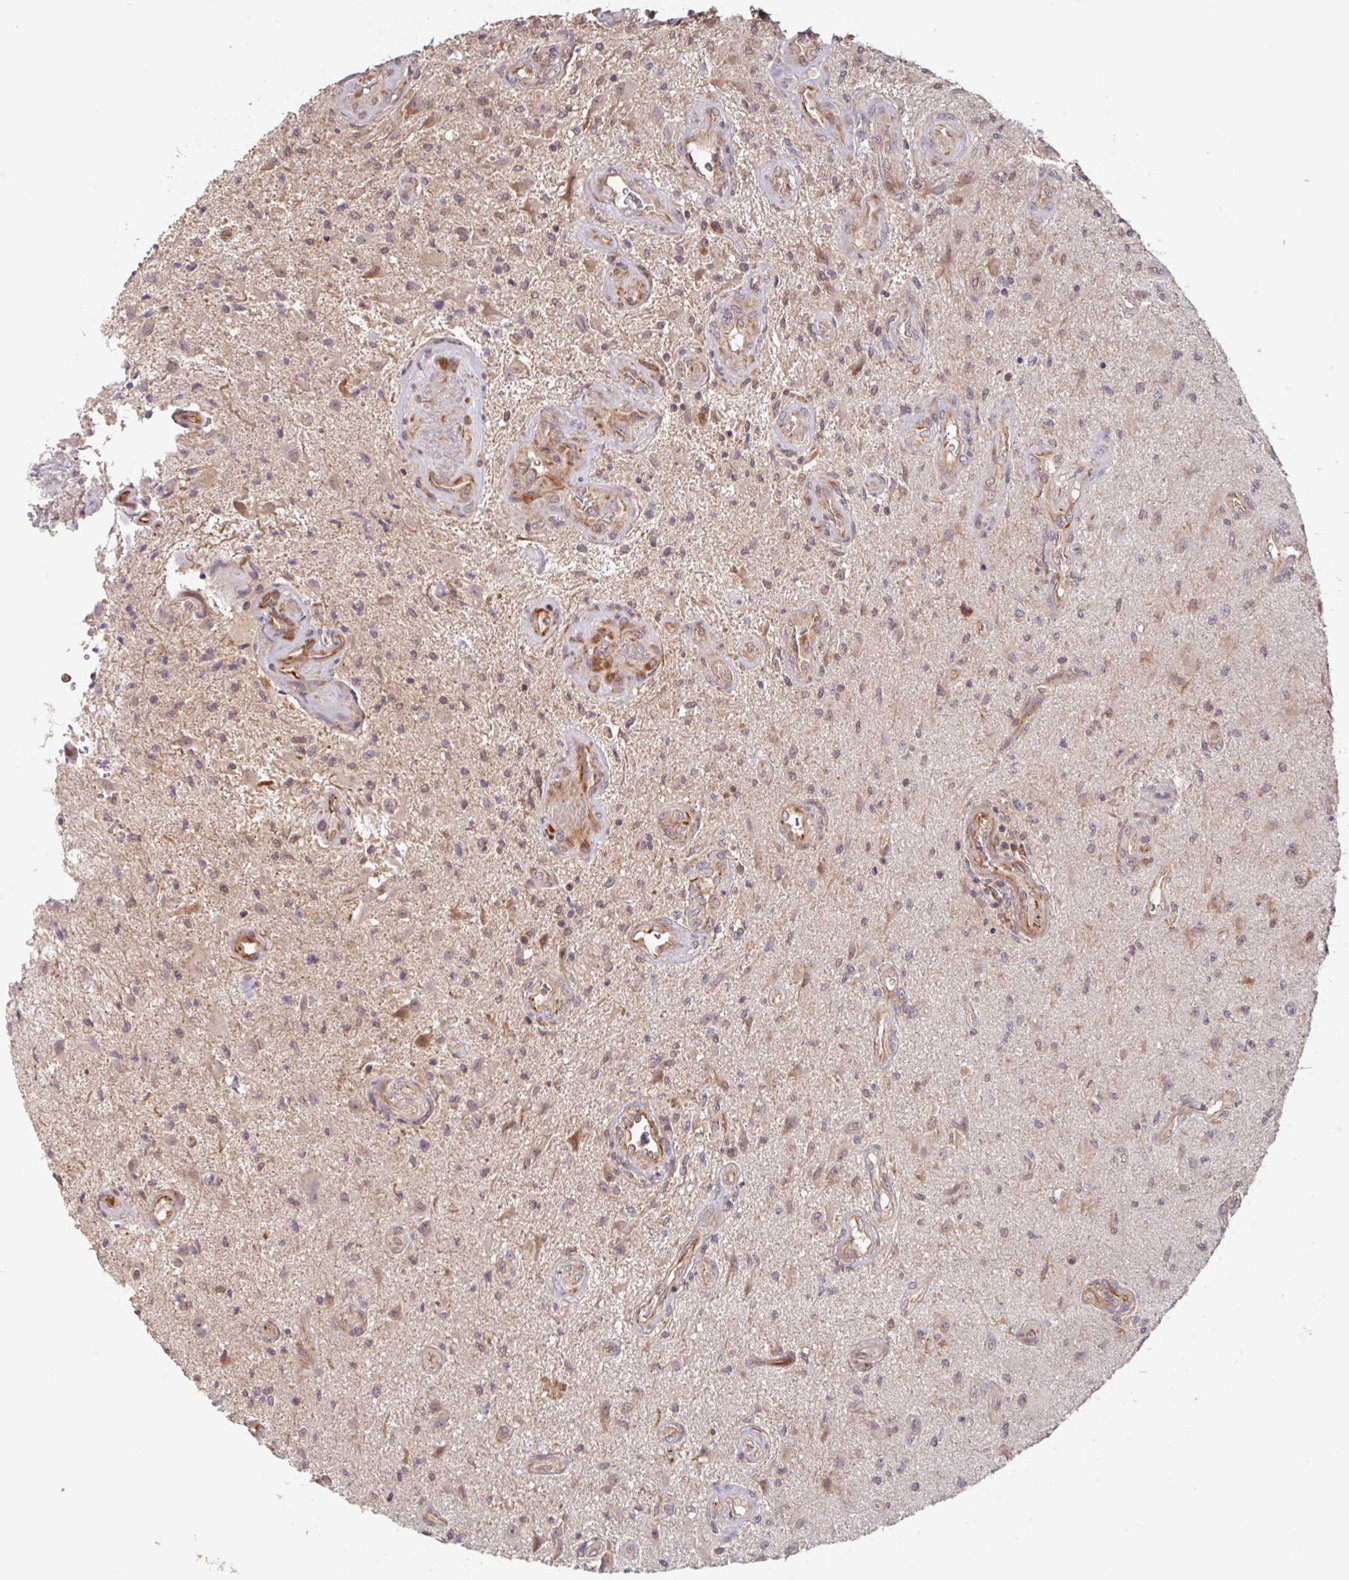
{"staining": {"intensity": "weak", "quantity": "25%-75%", "location": "cytoplasmic/membranous"}, "tissue": "glioma", "cell_type": "Tumor cells", "image_type": "cancer", "snomed": [{"axis": "morphology", "description": "Glioma, malignant, High grade"}, {"axis": "topography", "description": "Brain"}], "caption": "This photomicrograph shows glioma stained with IHC to label a protein in brown. The cytoplasmic/membranous of tumor cells show weak positivity for the protein. Nuclei are counter-stained blue.", "gene": "NUB1", "patient": {"sex": "male", "age": 67}}